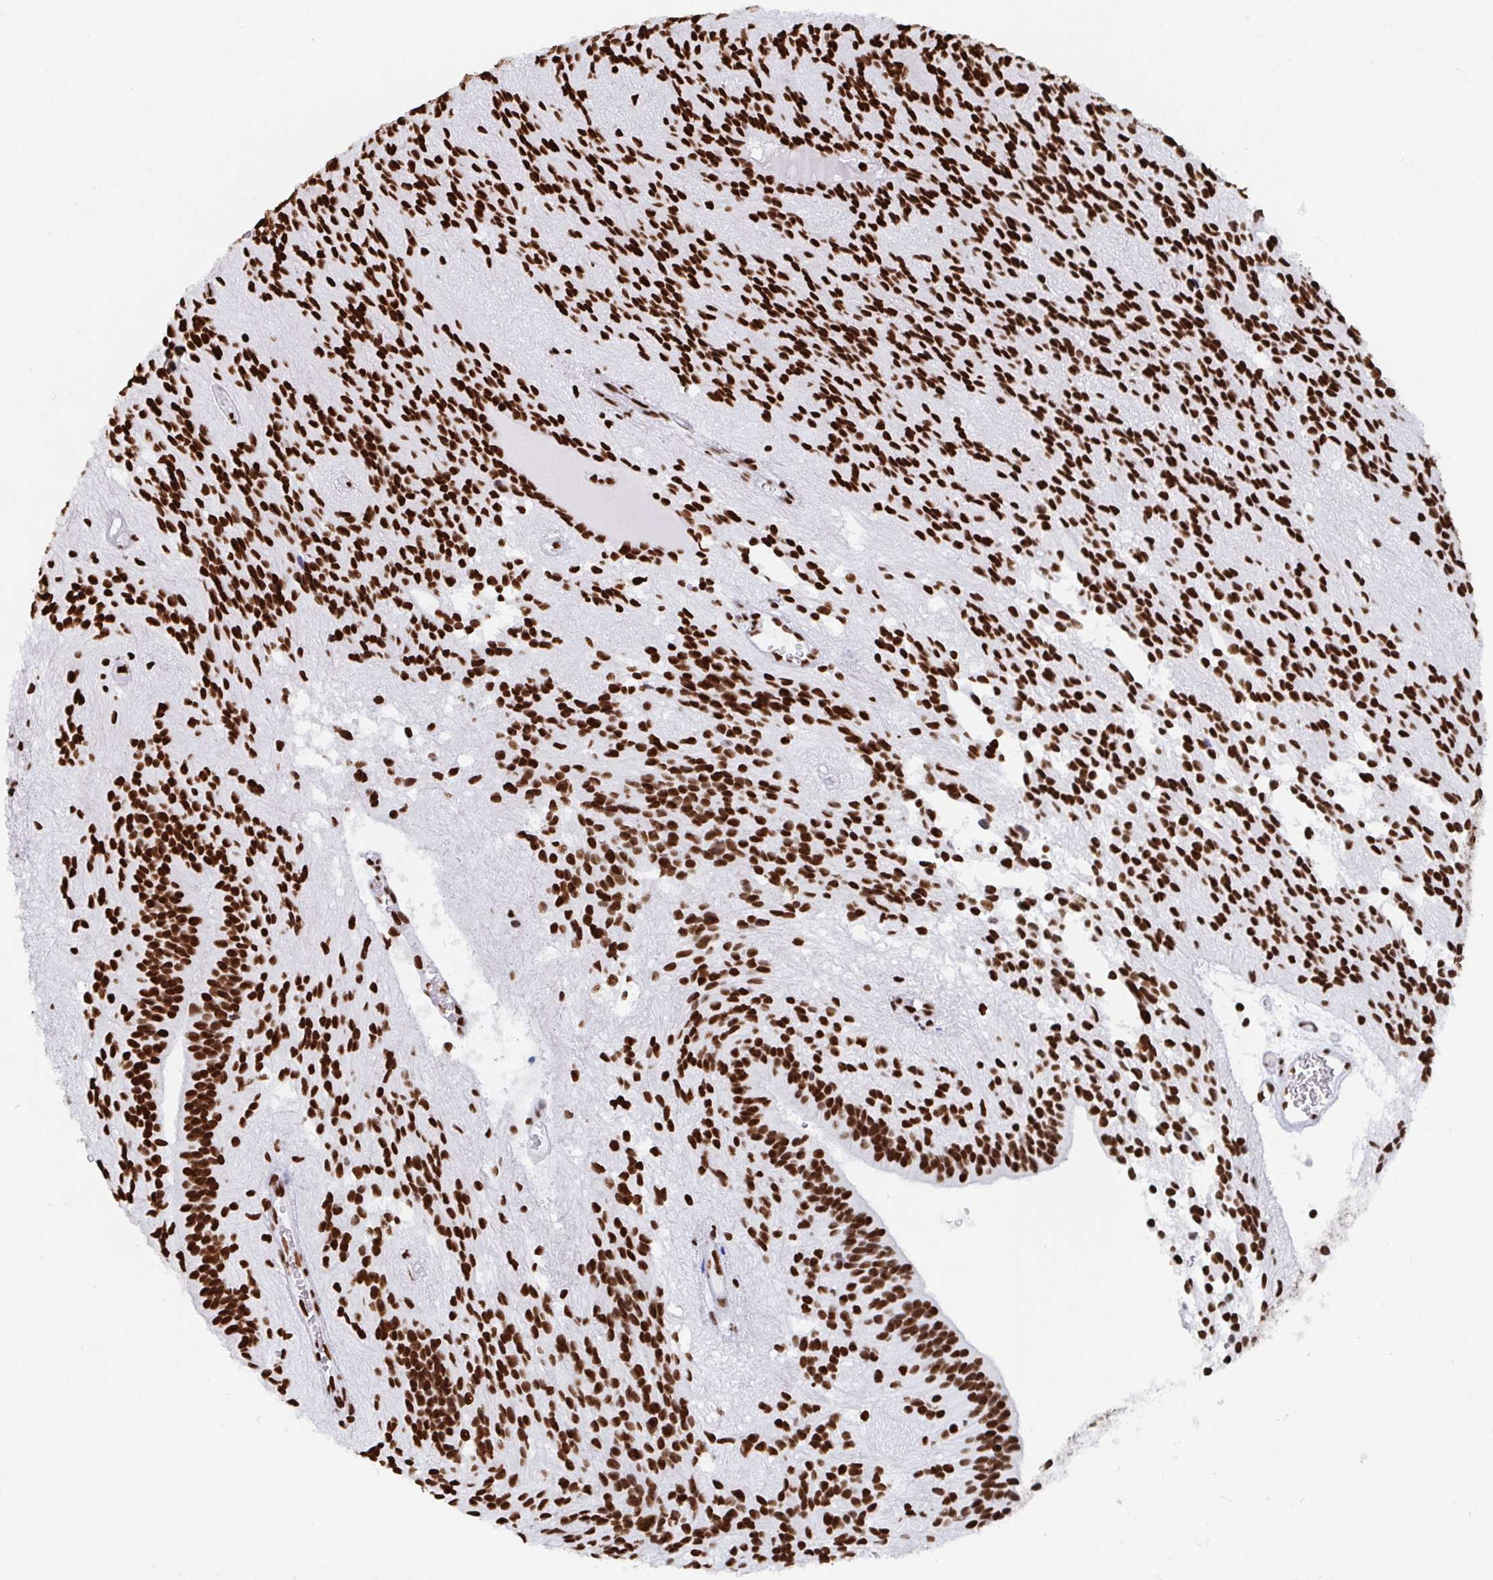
{"staining": {"intensity": "strong", "quantity": ">75%", "location": "nuclear"}, "tissue": "glioma", "cell_type": "Tumor cells", "image_type": "cancer", "snomed": [{"axis": "morphology", "description": "Glioma, malignant, Low grade"}, {"axis": "topography", "description": "Brain"}], "caption": "Immunohistochemical staining of human malignant glioma (low-grade) exhibits high levels of strong nuclear protein positivity in approximately >75% of tumor cells.", "gene": "EWSR1", "patient": {"sex": "male", "age": 31}}